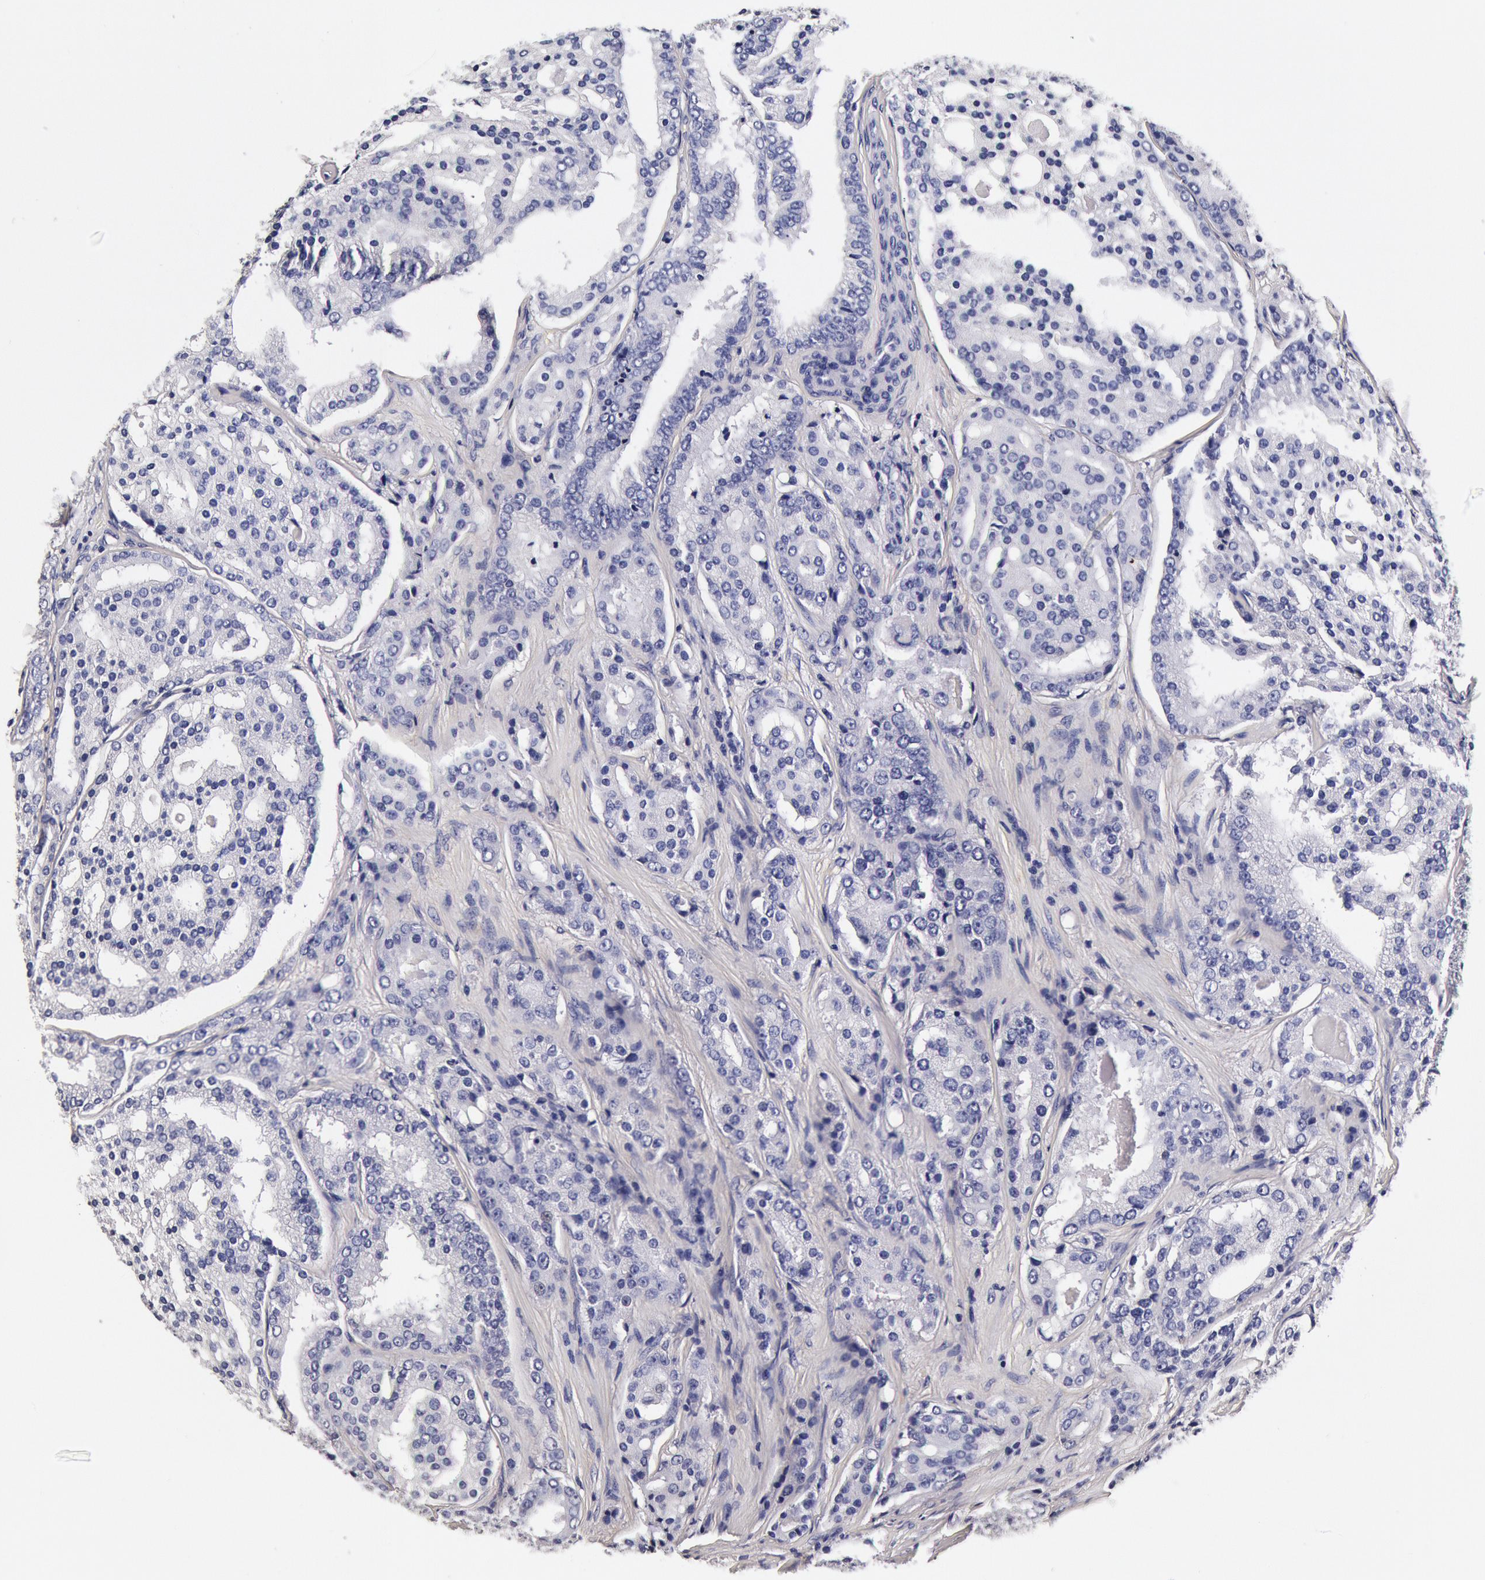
{"staining": {"intensity": "negative", "quantity": "none", "location": "none"}, "tissue": "prostate cancer", "cell_type": "Tumor cells", "image_type": "cancer", "snomed": [{"axis": "morphology", "description": "Adenocarcinoma, High grade"}, {"axis": "topography", "description": "Prostate"}], "caption": "Image shows no protein staining in tumor cells of prostate cancer tissue.", "gene": "CCDC22", "patient": {"sex": "male", "age": 64}}